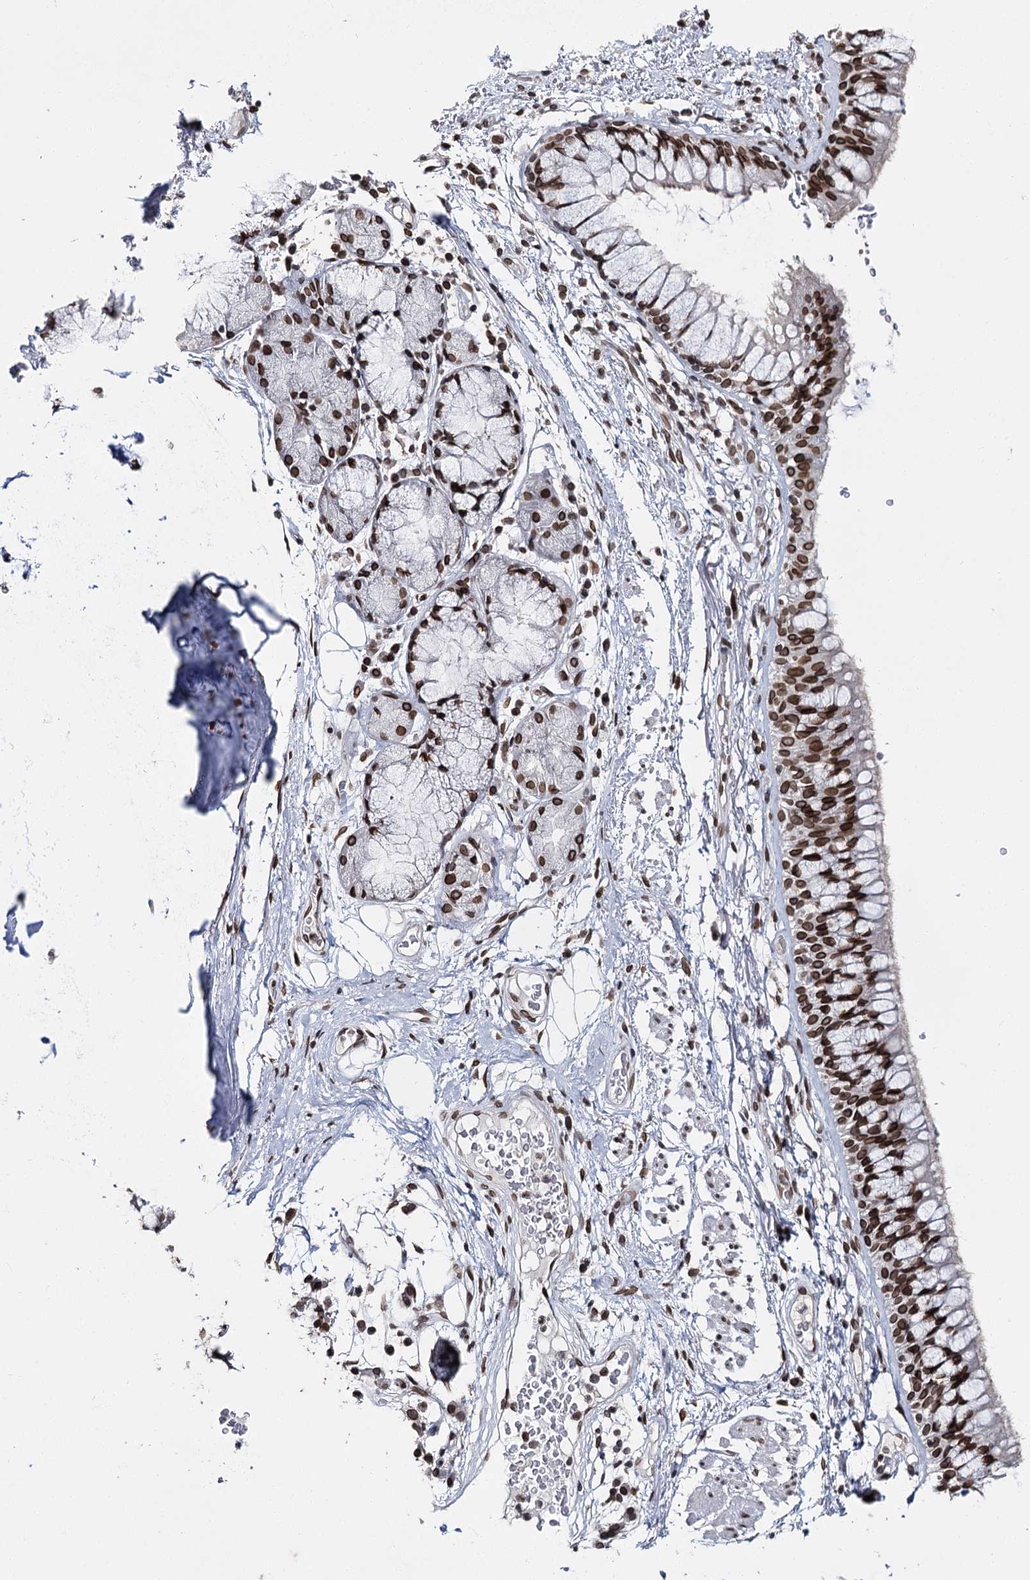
{"staining": {"intensity": "strong", "quantity": ">75%", "location": "cytoplasmic/membranous,nuclear"}, "tissue": "bronchus", "cell_type": "Respiratory epithelial cells", "image_type": "normal", "snomed": [{"axis": "morphology", "description": "Normal tissue, NOS"}, {"axis": "topography", "description": "Cartilage tissue"}, {"axis": "topography", "description": "Bronchus"}], "caption": "Brown immunohistochemical staining in normal human bronchus displays strong cytoplasmic/membranous,nuclear expression in approximately >75% of respiratory epithelial cells.", "gene": "KIAA0930", "patient": {"sex": "female", "age": 73}}